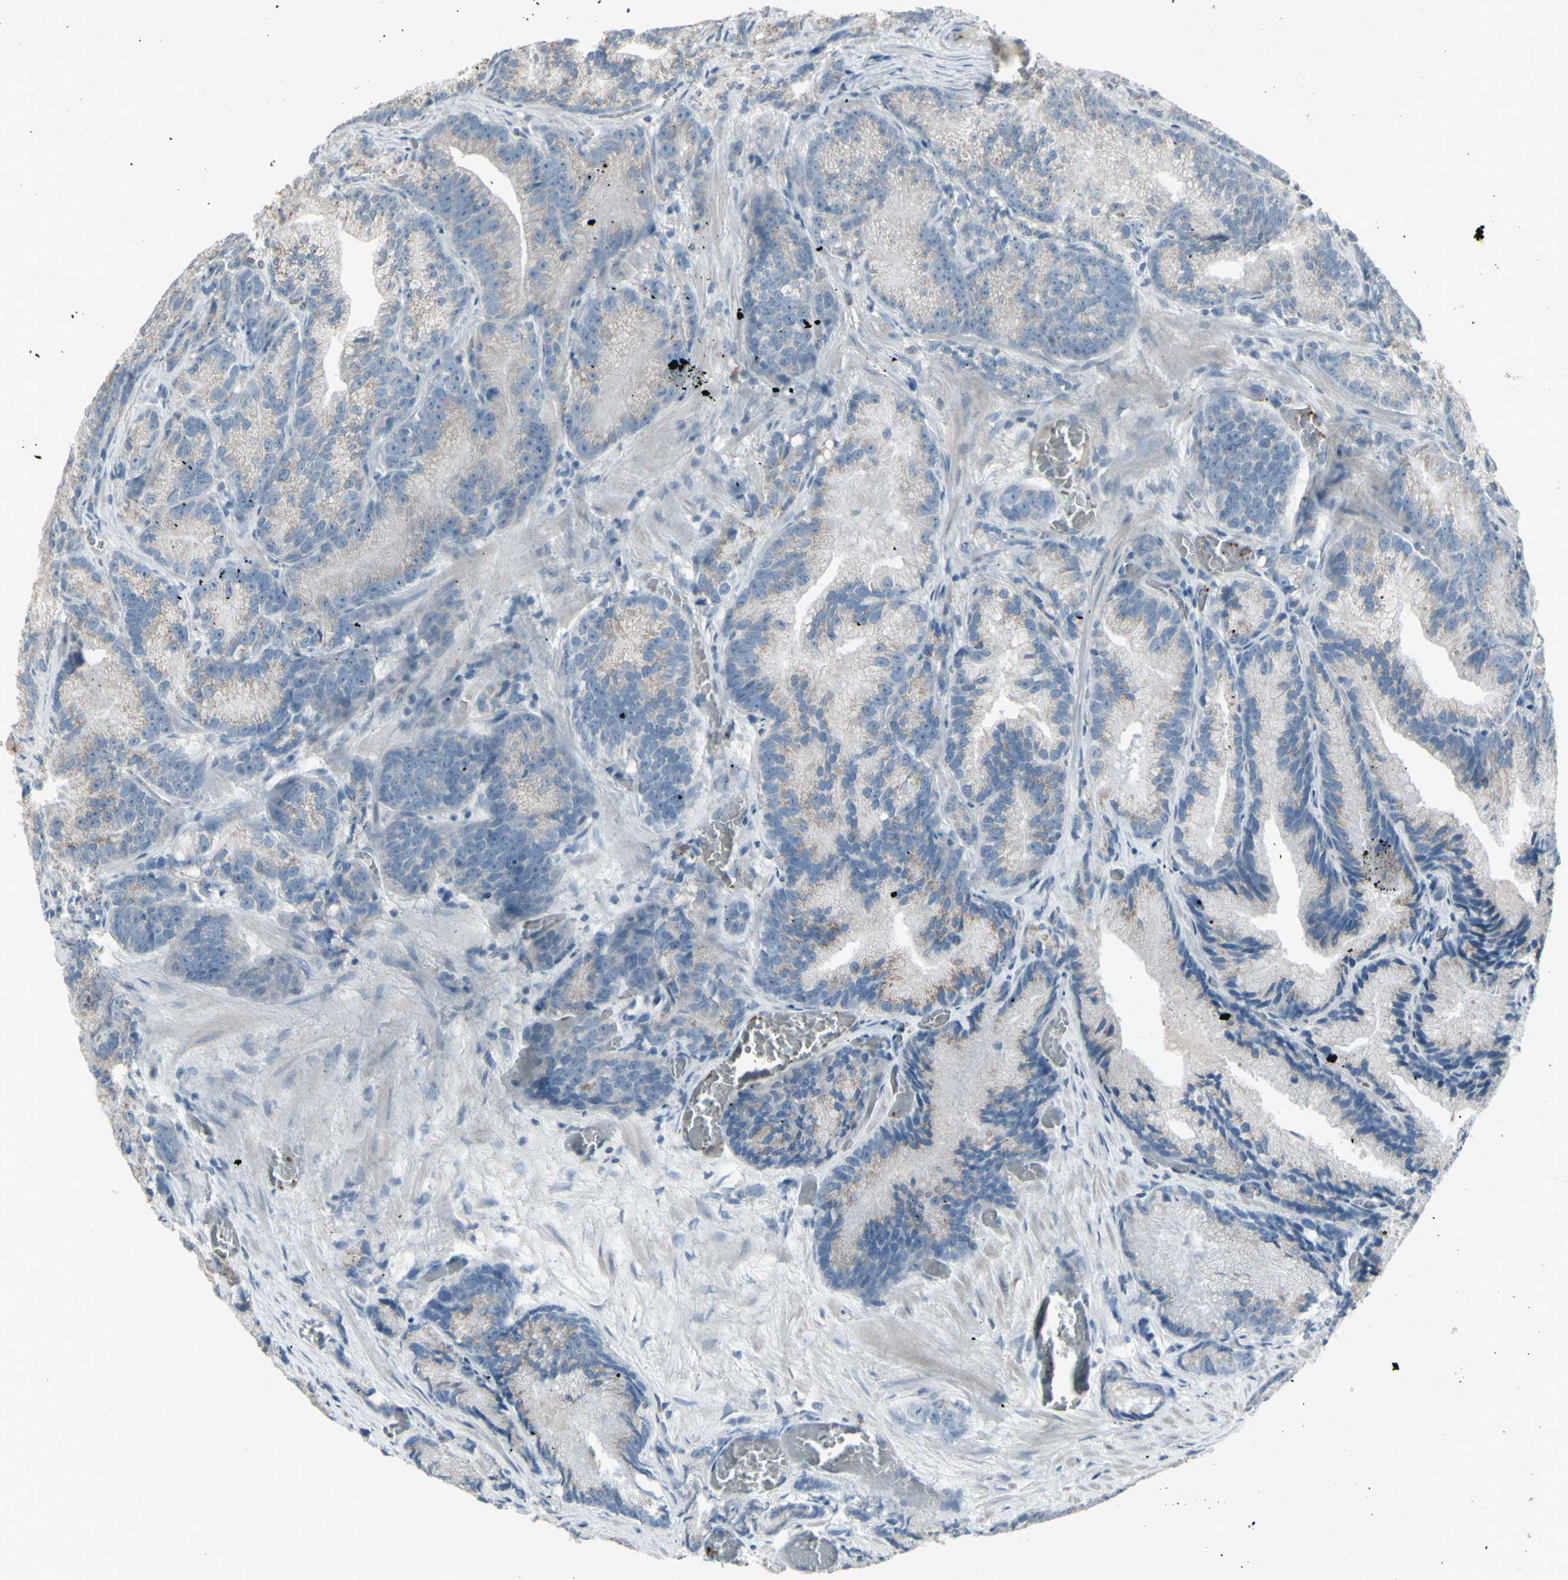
{"staining": {"intensity": "moderate", "quantity": "25%-75%", "location": "cytoplasmic/membranous"}, "tissue": "prostate cancer", "cell_type": "Tumor cells", "image_type": "cancer", "snomed": [{"axis": "morphology", "description": "Adenocarcinoma, Low grade"}, {"axis": "topography", "description": "Prostate"}], "caption": "Protein analysis of prostate cancer tissue reveals moderate cytoplasmic/membranous positivity in about 25%-75% of tumor cells. The staining was performed using DAB (3,3'-diaminobenzidine) to visualize the protein expression in brown, while the nuclei were stained in blue with hematoxylin (Magnification: 20x).", "gene": "CD79B", "patient": {"sex": "male", "age": 89}}